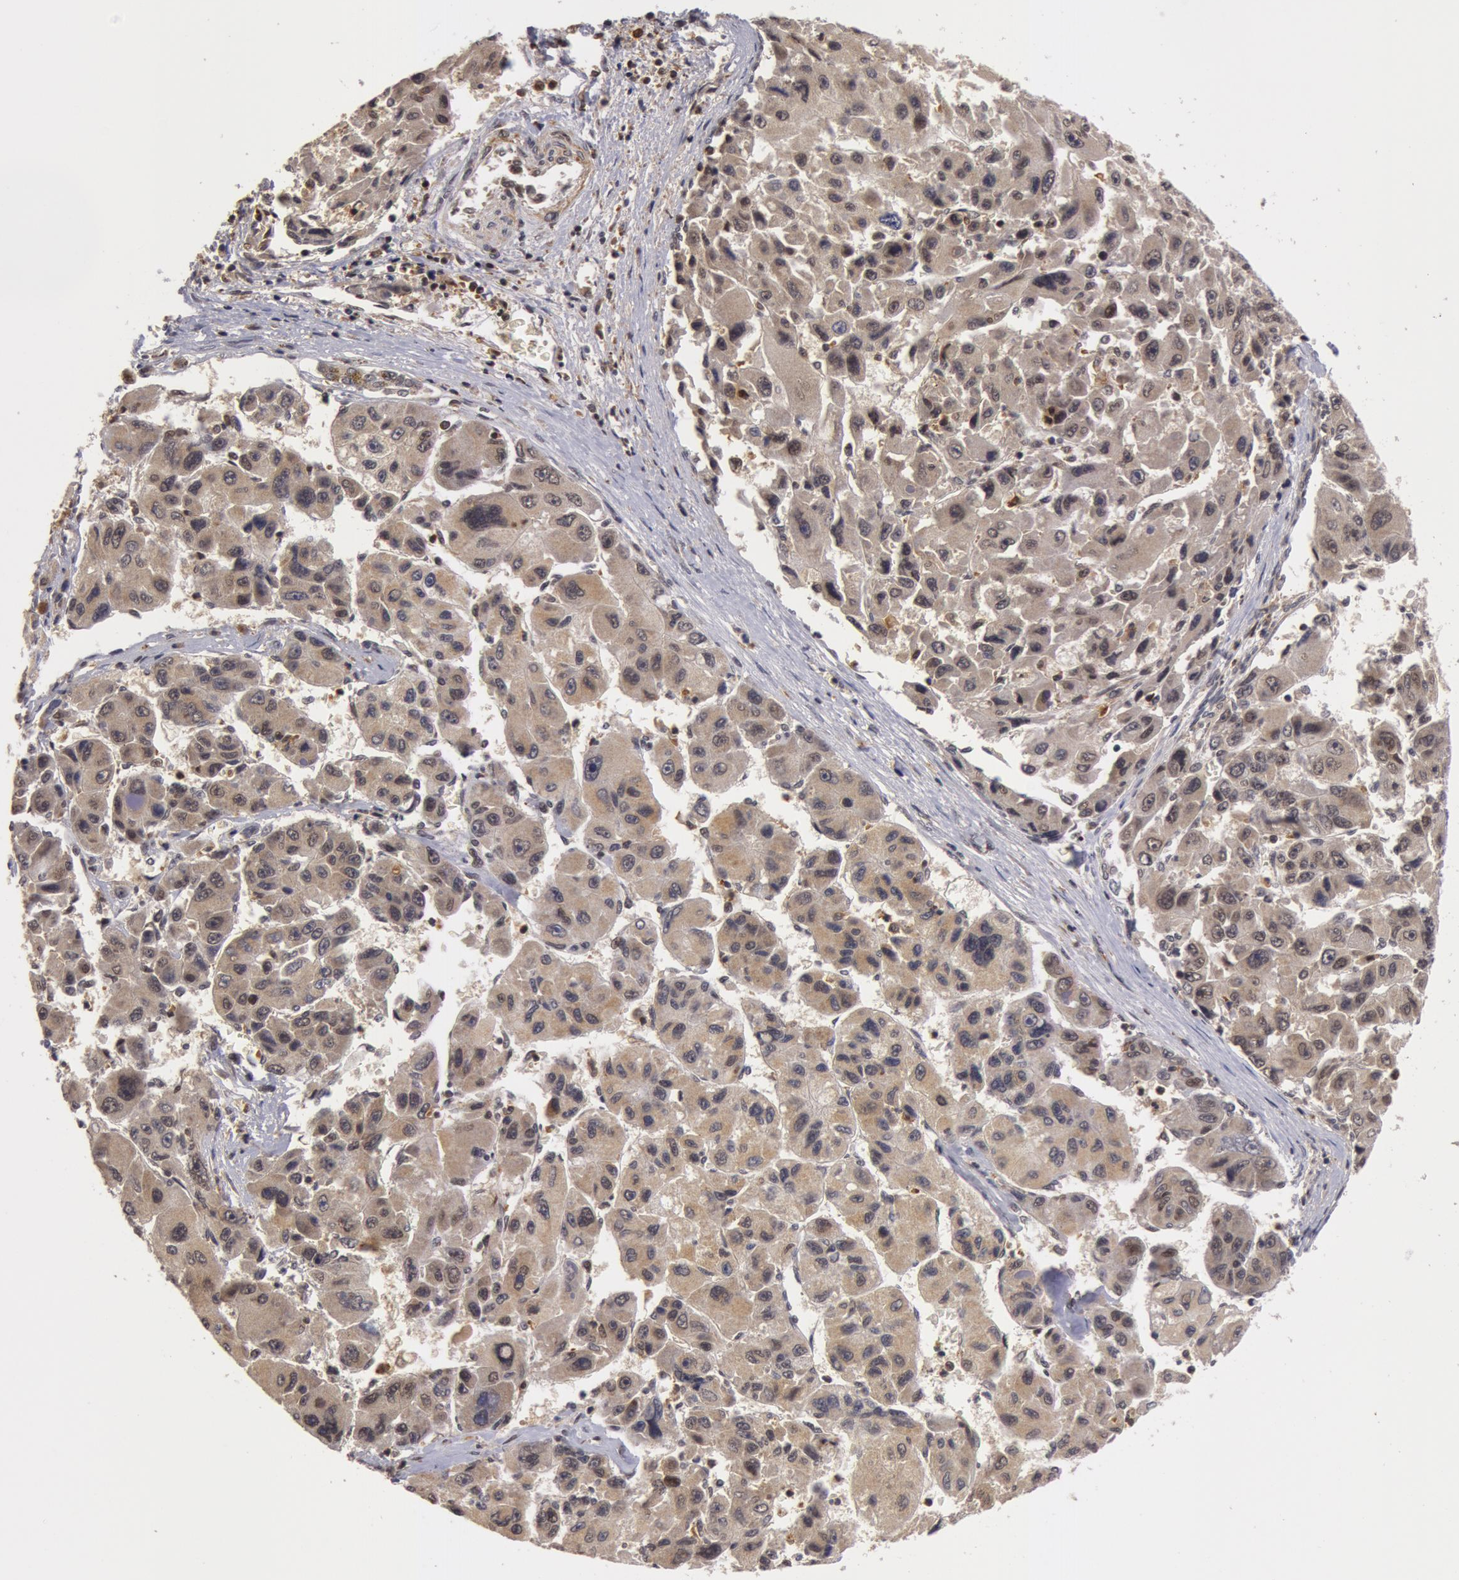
{"staining": {"intensity": "weak", "quantity": "<25%", "location": "nuclear"}, "tissue": "liver cancer", "cell_type": "Tumor cells", "image_type": "cancer", "snomed": [{"axis": "morphology", "description": "Carcinoma, Hepatocellular, NOS"}, {"axis": "topography", "description": "Liver"}], "caption": "High power microscopy photomicrograph of an immunohistochemistry image of liver cancer (hepatocellular carcinoma), revealing no significant positivity in tumor cells.", "gene": "ZNF350", "patient": {"sex": "male", "age": 64}}